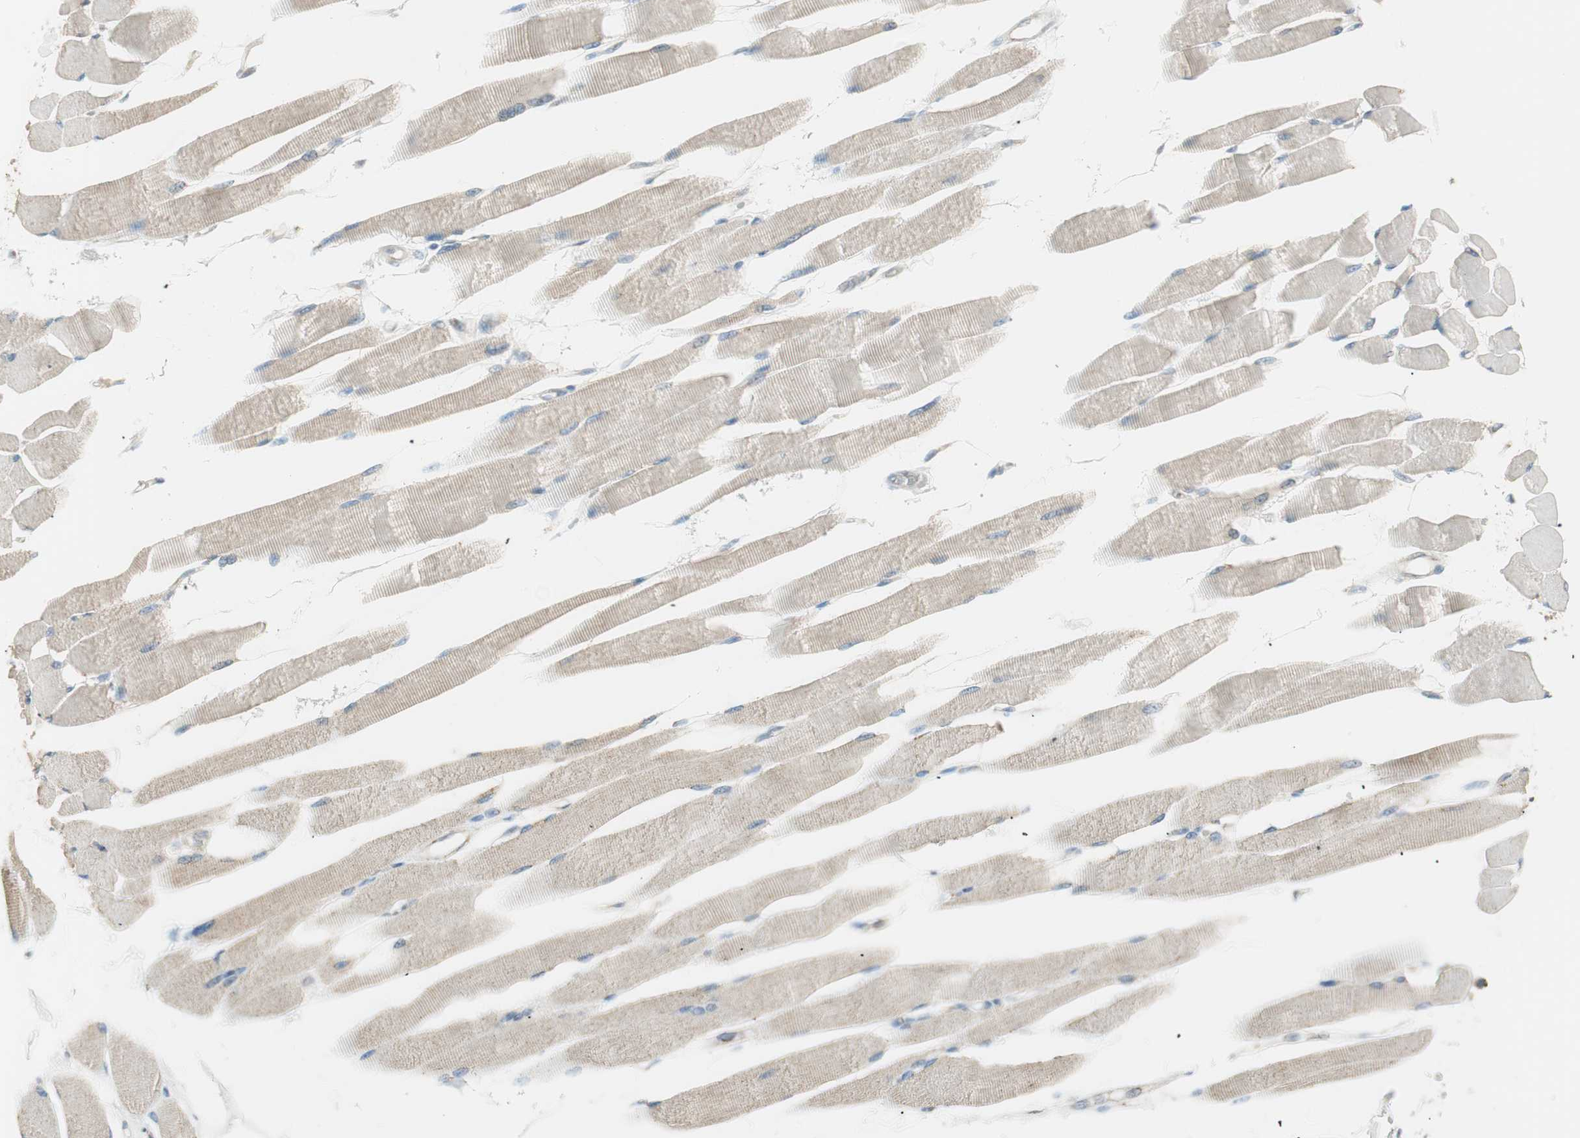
{"staining": {"intensity": "weak", "quantity": "25%-75%", "location": "cytoplasmic/membranous"}, "tissue": "skeletal muscle", "cell_type": "Myocytes", "image_type": "normal", "snomed": [{"axis": "morphology", "description": "Normal tissue, NOS"}, {"axis": "topography", "description": "Skeletal muscle"}, {"axis": "topography", "description": "Peripheral nerve tissue"}], "caption": "About 25%-75% of myocytes in benign human skeletal muscle show weak cytoplasmic/membranous protein staining as visualized by brown immunohistochemical staining.", "gene": "SEC16A", "patient": {"sex": "female", "age": 84}}